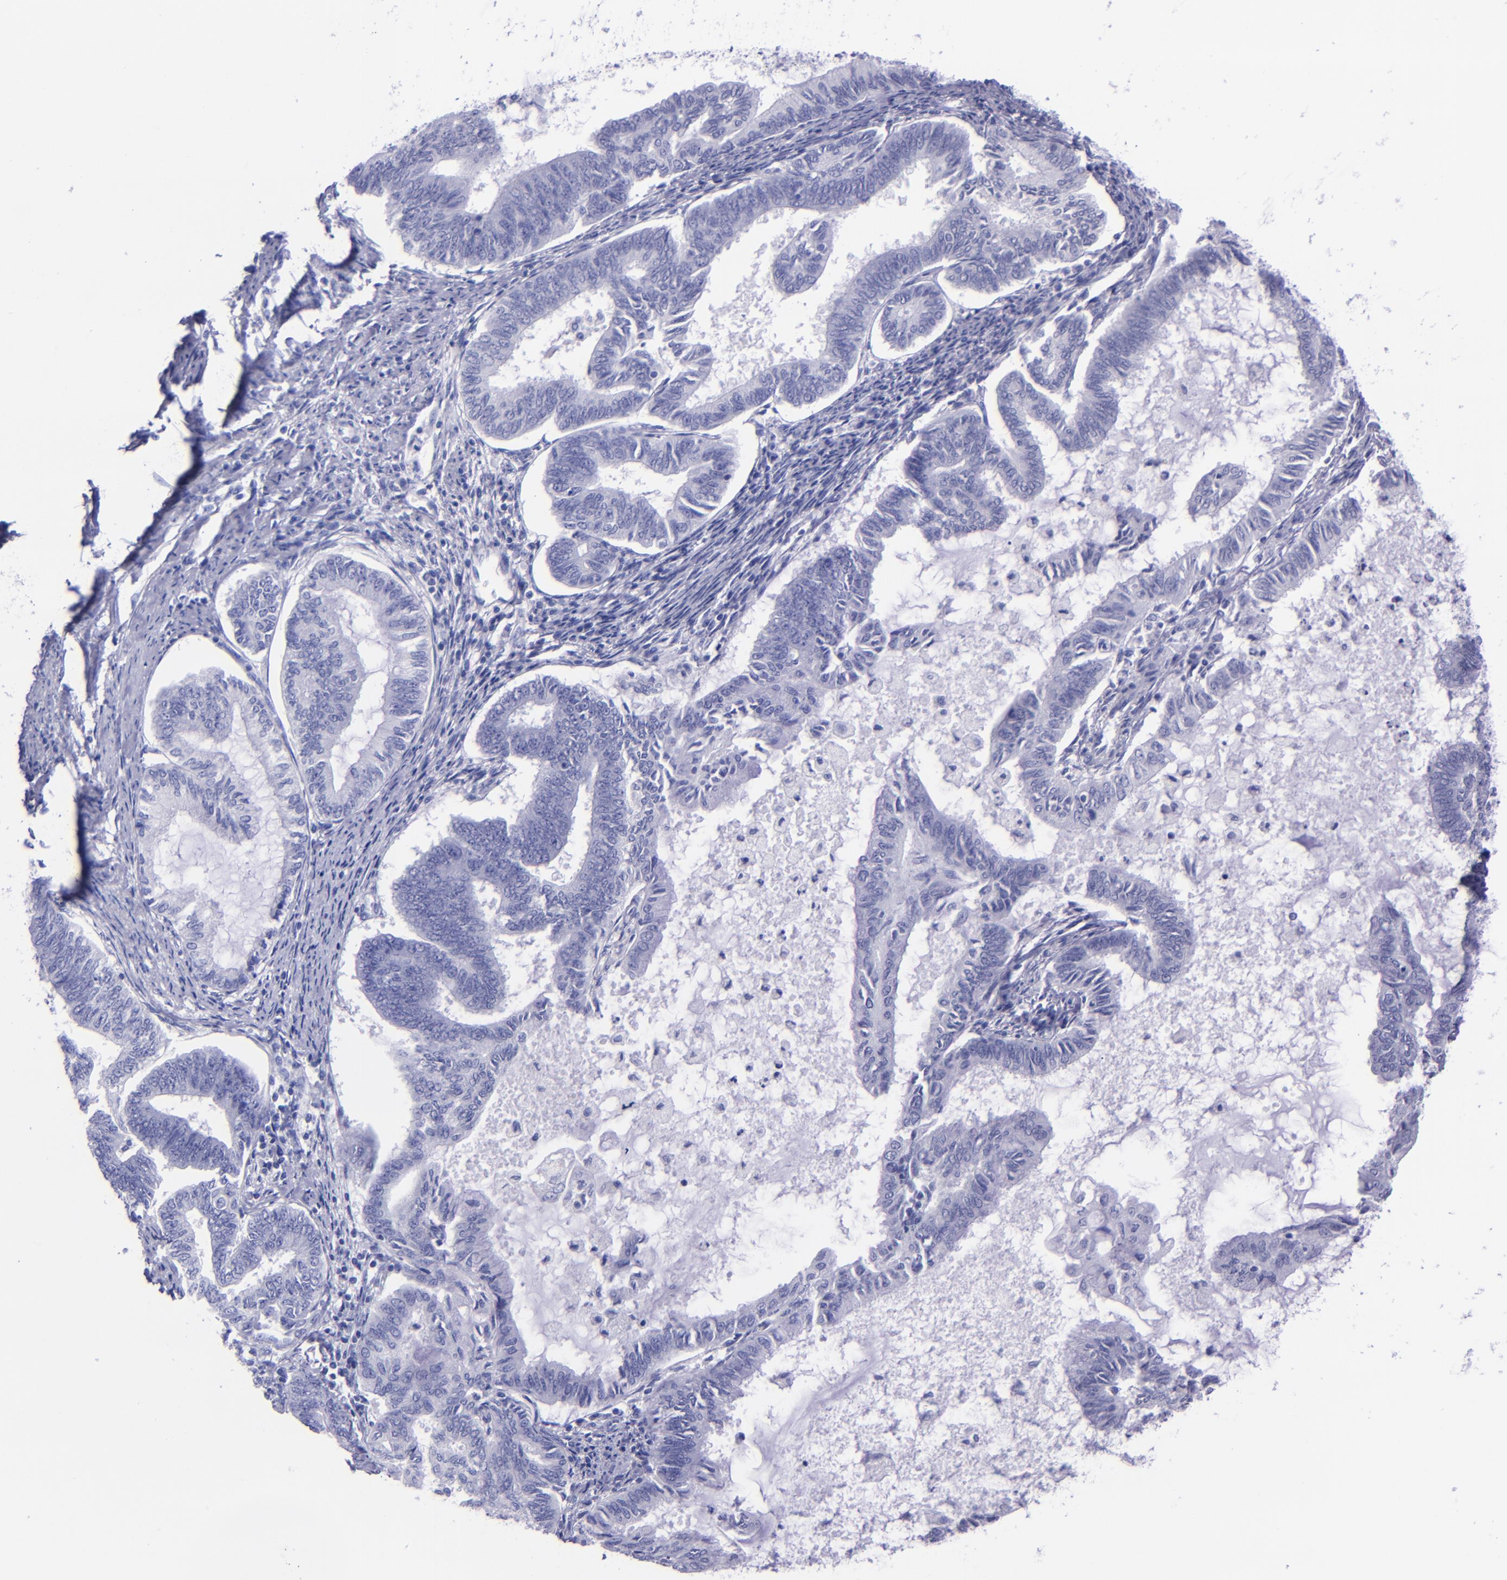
{"staining": {"intensity": "negative", "quantity": "none", "location": "none"}, "tissue": "endometrial cancer", "cell_type": "Tumor cells", "image_type": "cancer", "snomed": [{"axis": "morphology", "description": "Adenocarcinoma, NOS"}, {"axis": "topography", "description": "Endometrium"}], "caption": "Human adenocarcinoma (endometrial) stained for a protein using immunohistochemistry (IHC) demonstrates no expression in tumor cells.", "gene": "MBP", "patient": {"sex": "female", "age": 86}}